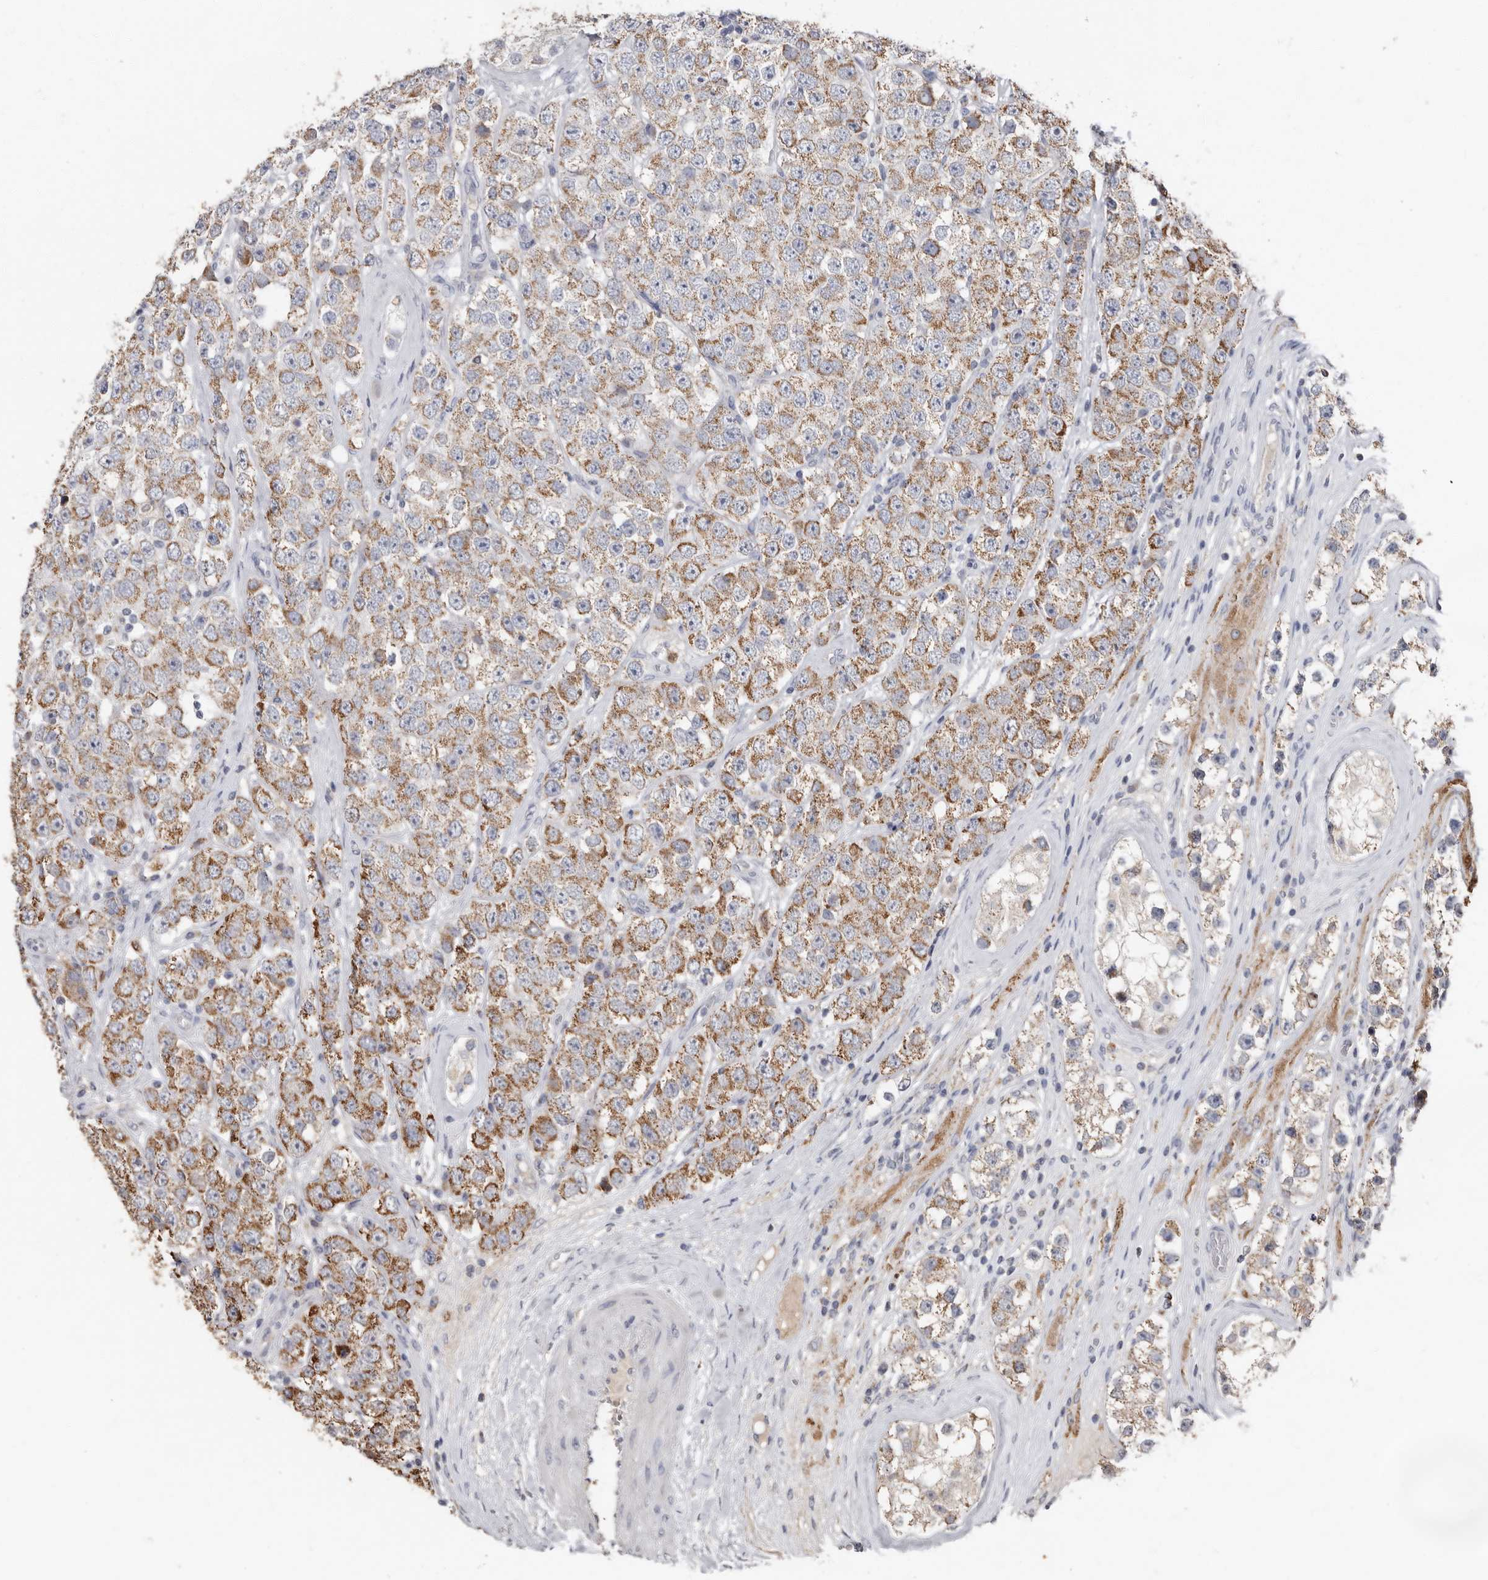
{"staining": {"intensity": "moderate", "quantity": ">75%", "location": "cytoplasmic/membranous"}, "tissue": "testis cancer", "cell_type": "Tumor cells", "image_type": "cancer", "snomed": [{"axis": "morphology", "description": "Seminoma, NOS"}, {"axis": "topography", "description": "Testis"}], "caption": "Testis cancer was stained to show a protein in brown. There is medium levels of moderate cytoplasmic/membranous expression in approximately >75% of tumor cells.", "gene": "KIF26B", "patient": {"sex": "male", "age": 28}}